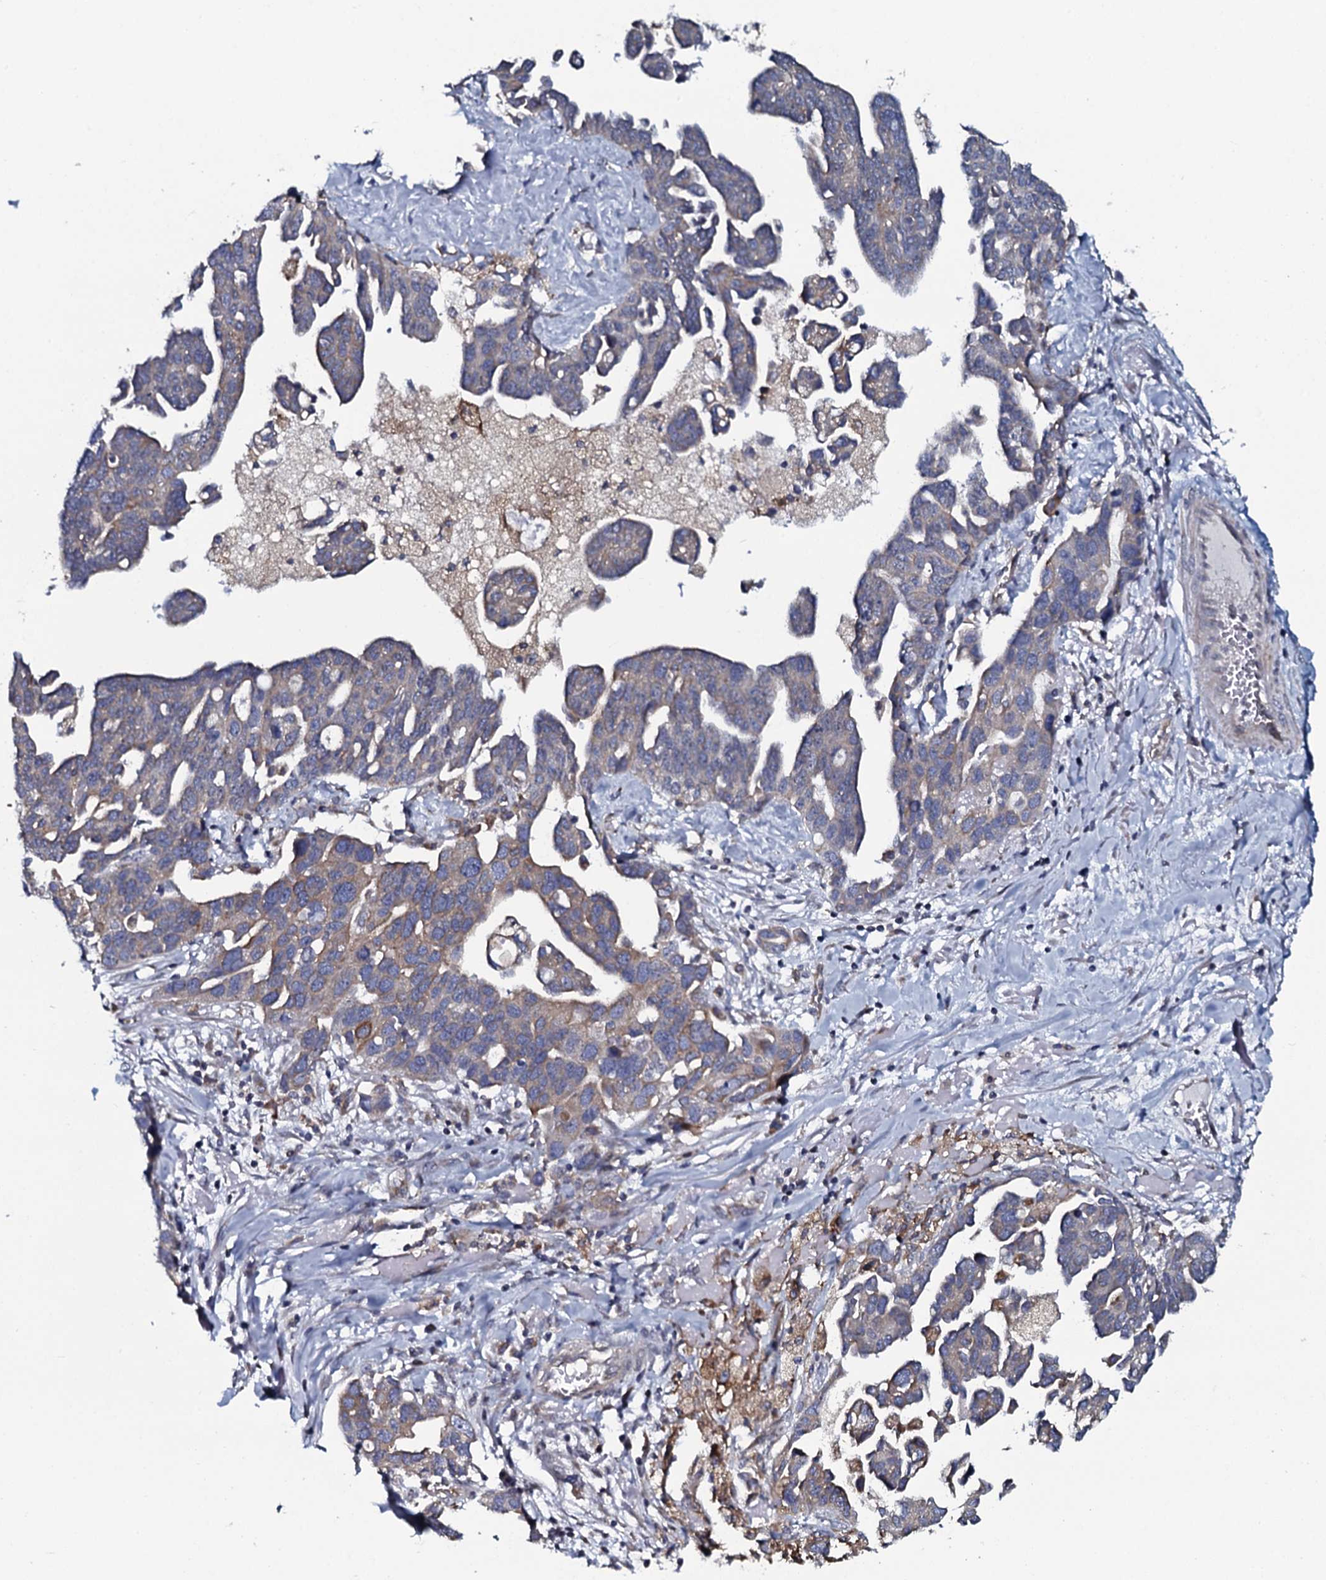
{"staining": {"intensity": "weak", "quantity": "25%-75%", "location": "cytoplasmic/membranous"}, "tissue": "ovarian cancer", "cell_type": "Tumor cells", "image_type": "cancer", "snomed": [{"axis": "morphology", "description": "Cystadenocarcinoma, serous, NOS"}, {"axis": "topography", "description": "Ovary"}], "caption": "The immunohistochemical stain highlights weak cytoplasmic/membranous expression in tumor cells of ovarian serous cystadenocarcinoma tissue.", "gene": "TMEM151A", "patient": {"sex": "female", "age": 54}}